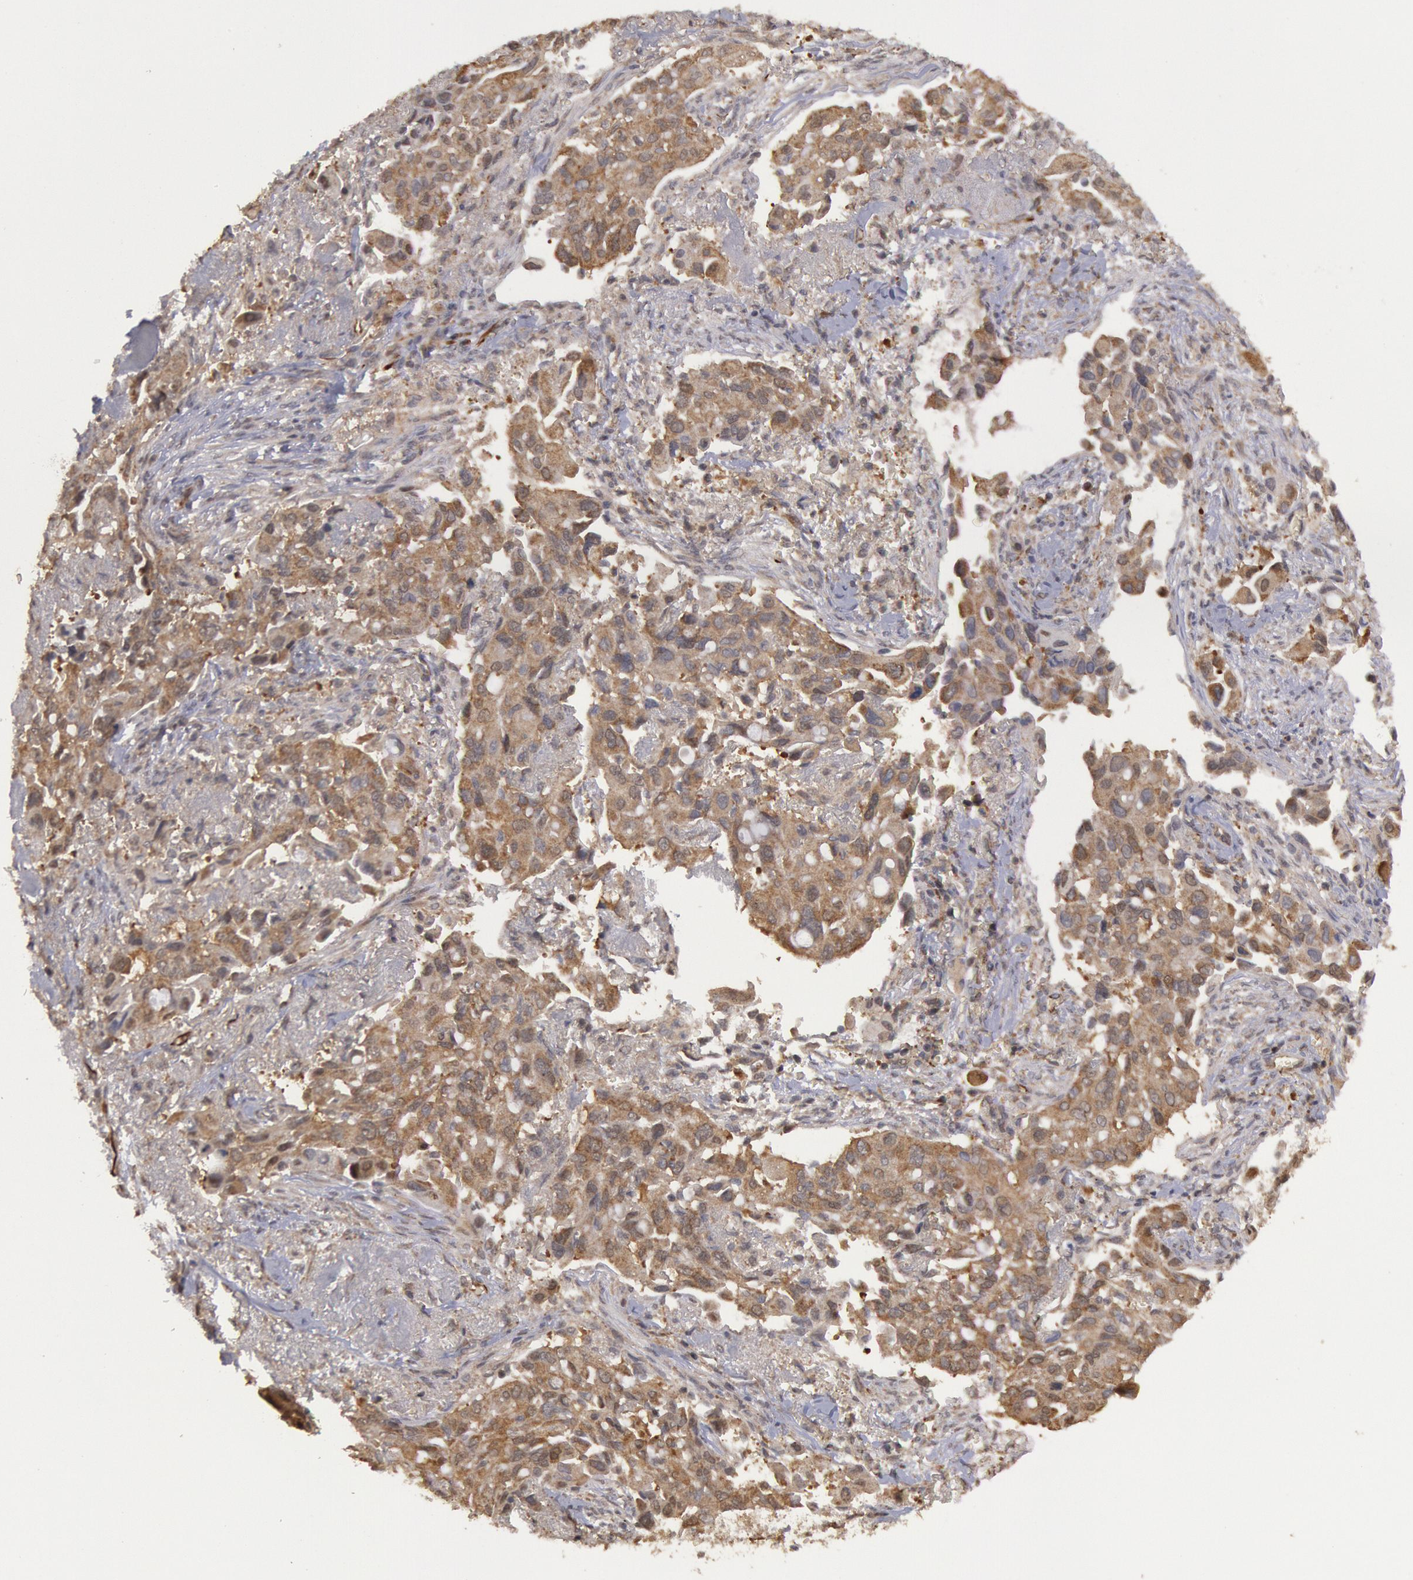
{"staining": {"intensity": "weak", "quantity": ">75%", "location": "cytoplasmic/membranous"}, "tissue": "lung cancer", "cell_type": "Tumor cells", "image_type": "cancer", "snomed": [{"axis": "morphology", "description": "Adenocarcinoma, NOS"}, {"axis": "topography", "description": "Lung"}], "caption": "The histopathology image demonstrates staining of lung cancer, revealing weak cytoplasmic/membranous protein positivity (brown color) within tumor cells.", "gene": "USP14", "patient": {"sex": "male", "age": 68}}